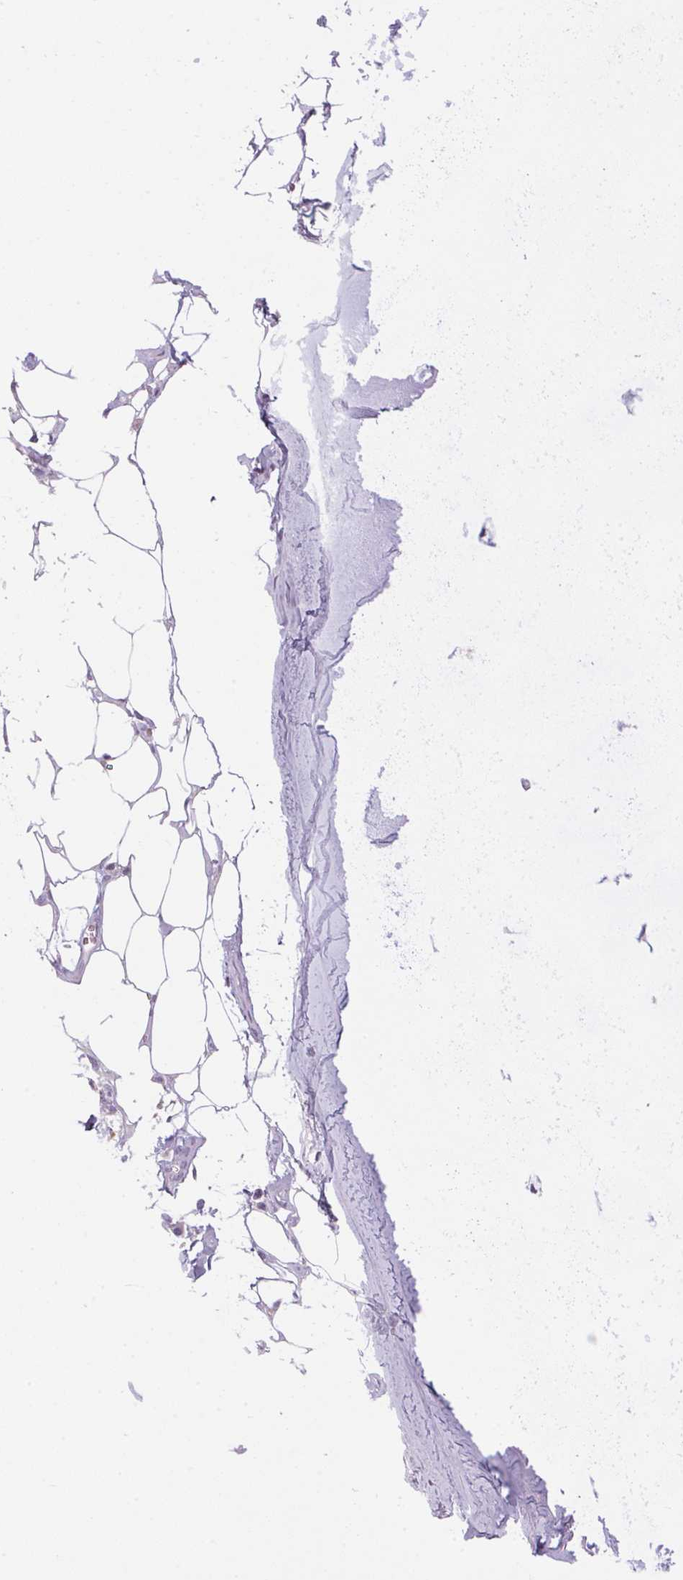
{"staining": {"intensity": "negative", "quantity": "none", "location": "none"}, "tissue": "adipose tissue", "cell_type": "Adipocytes", "image_type": "normal", "snomed": [{"axis": "morphology", "description": "Normal tissue, NOS"}, {"axis": "morphology", "description": "Squamous cell carcinoma, NOS"}, {"axis": "topography", "description": "Cartilage tissue"}, {"axis": "topography", "description": "Bronchus"}, {"axis": "topography", "description": "Lung"}], "caption": "A photomicrograph of human adipose tissue is negative for staining in adipocytes. The staining is performed using DAB brown chromogen with nuclei counter-stained in using hematoxylin.", "gene": "ECPAS", "patient": {"sex": "male", "age": 66}}